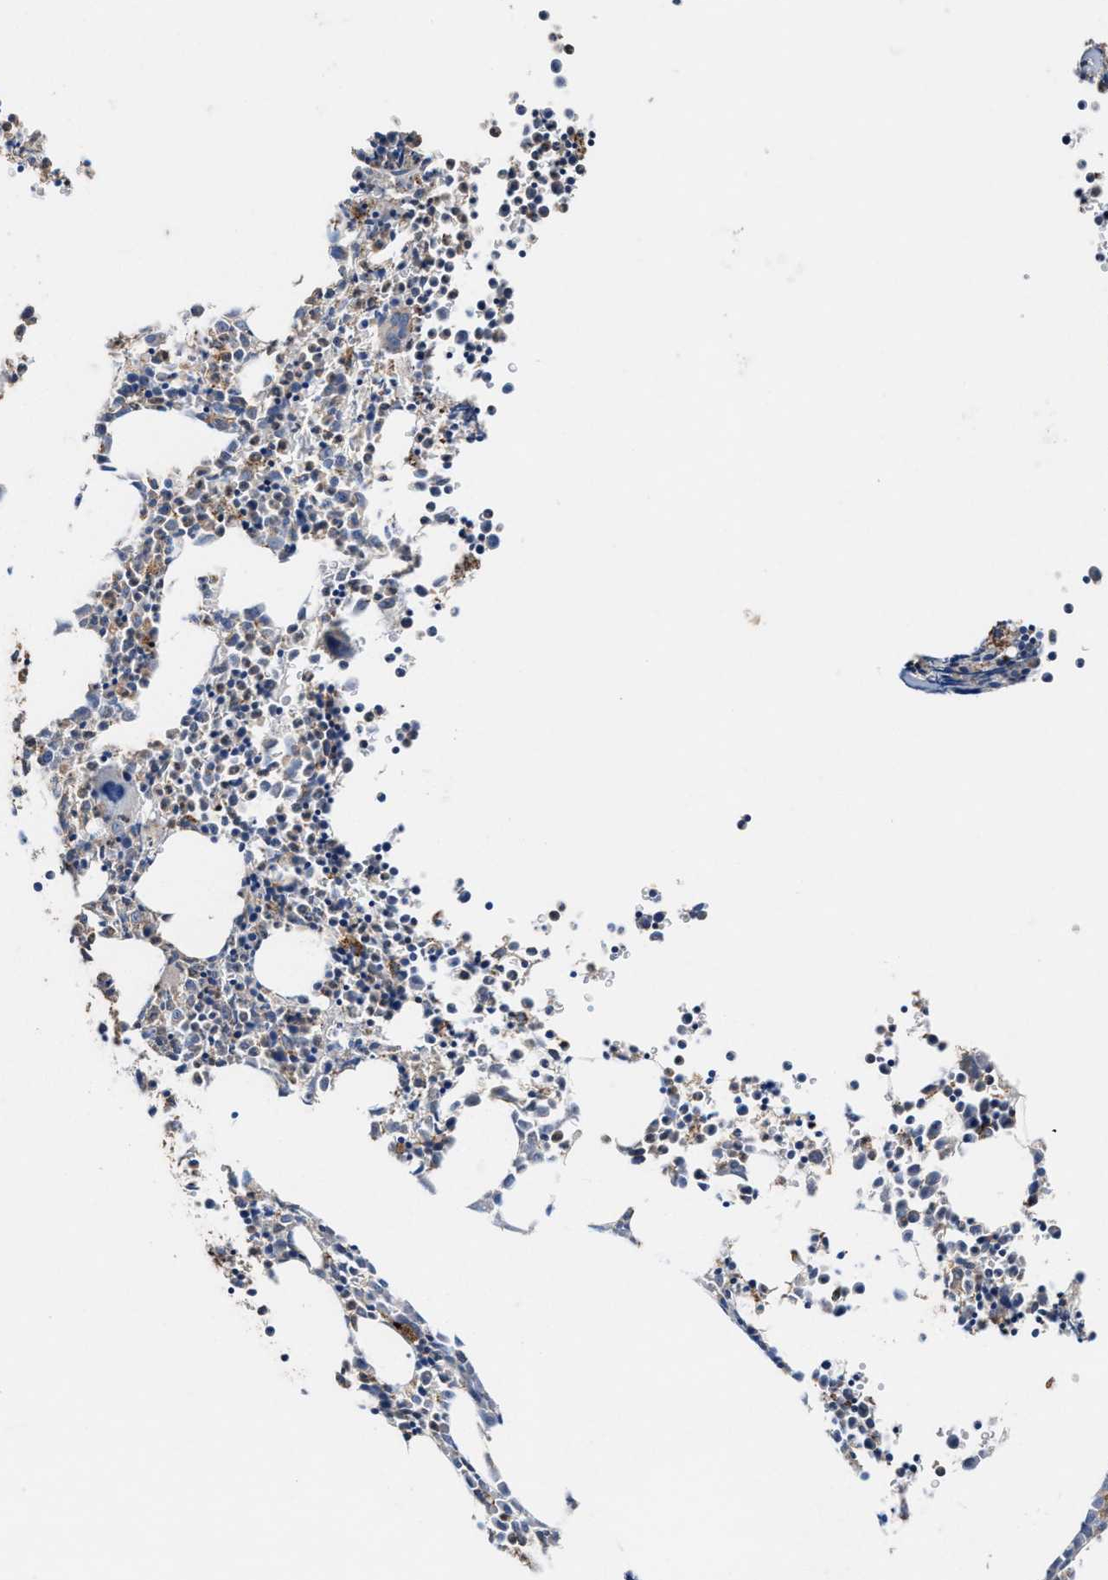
{"staining": {"intensity": "moderate", "quantity": "25%-75%", "location": "cytoplasmic/membranous"}, "tissue": "bone marrow", "cell_type": "Hematopoietic cells", "image_type": "normal", "snomed": [{"axis": "morphology", "description": "Normal tissue, NOS"}, {"axis": "morphology", "description": "Inflammation, NOS"}, {"axis": "topography", "description": "Bone marrow"}], "caption": "Protein staining demonstrates moderate cytoplasmic/membranous staining in about 25%-75% of hematopoietic cells in unremarkable bone marrow. (DAB (3,3'-diaminobenzidine) IHC with brightfield microscopy, high magnification).", "gene": "ACLY", "patient": {"sex": "male", "age": 31}}